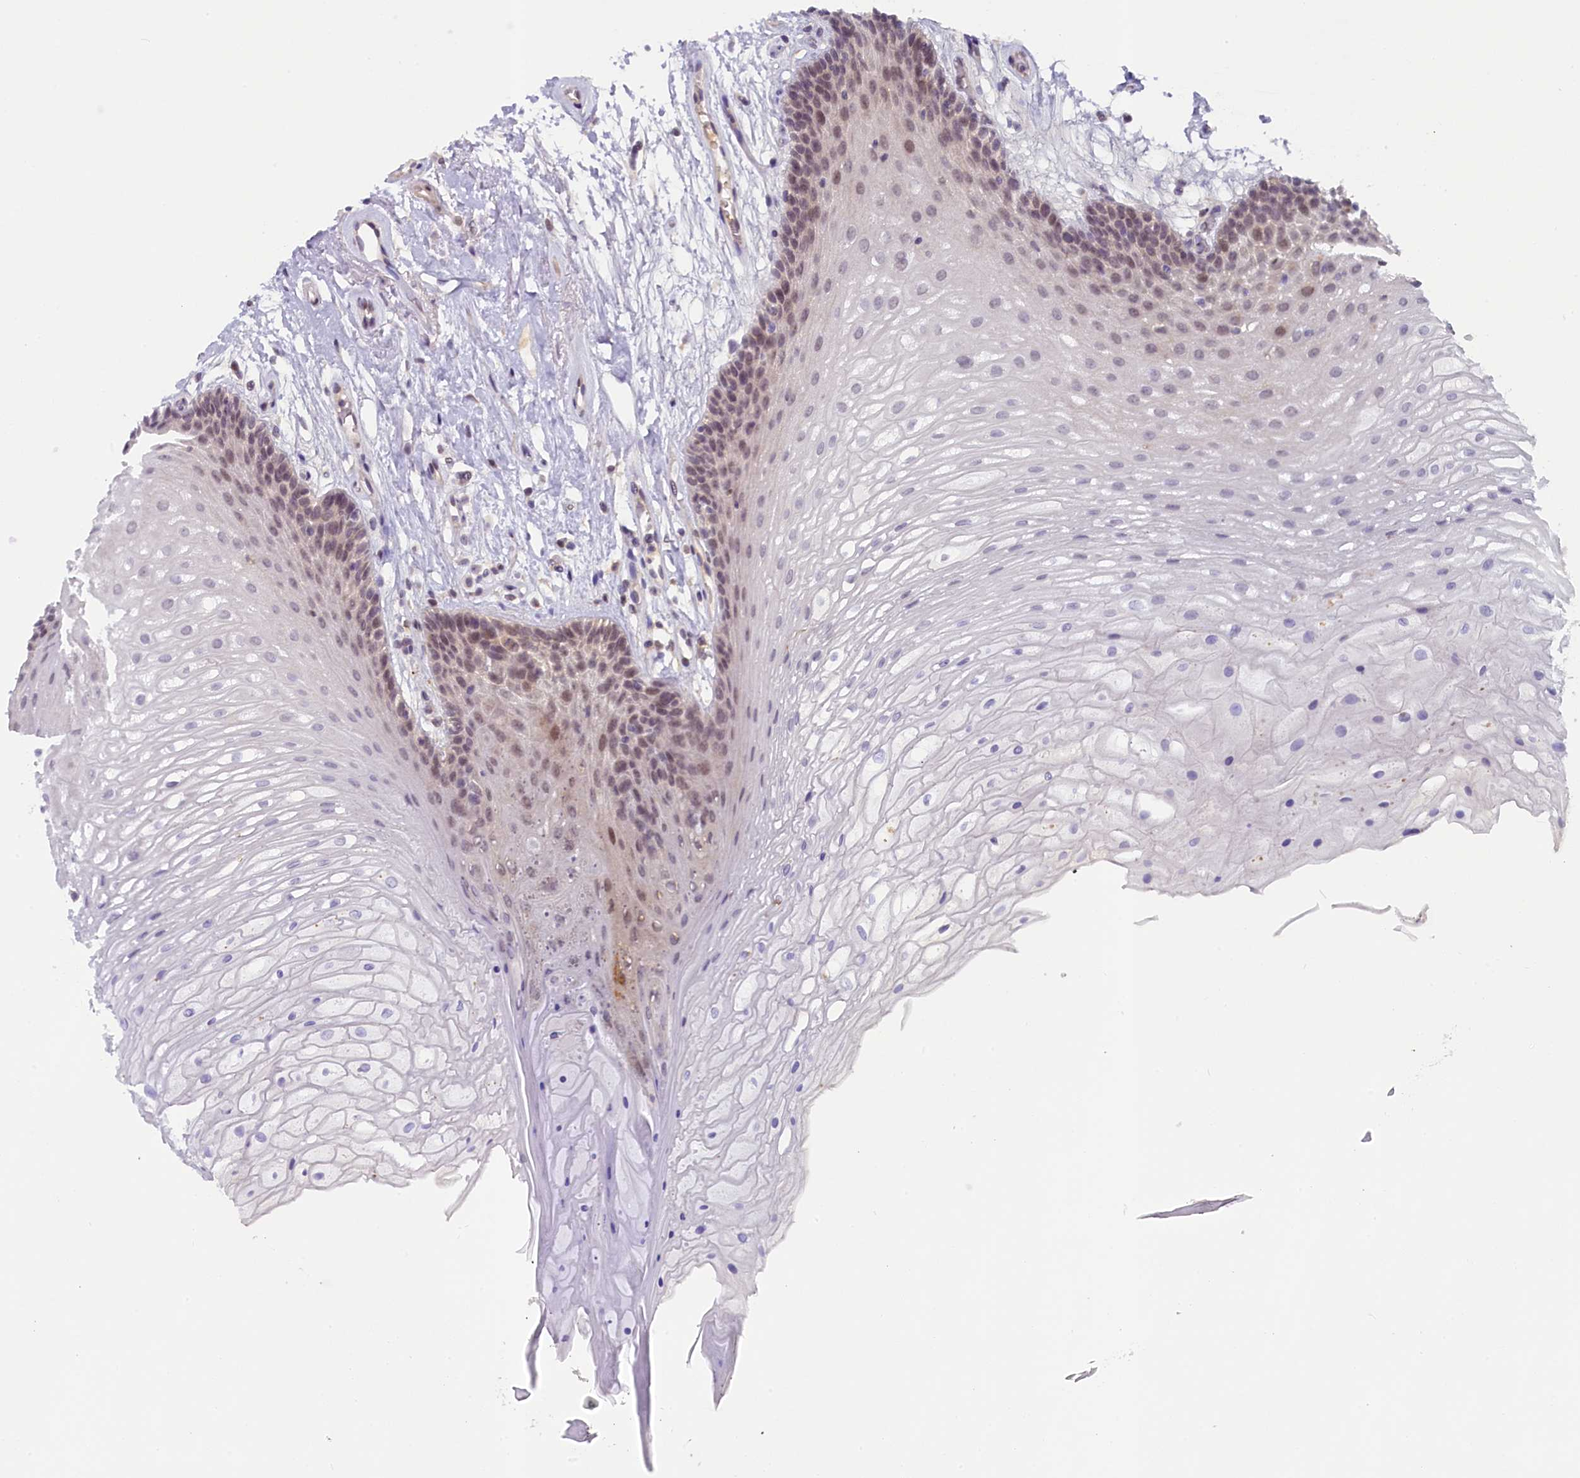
{"staining": {"intensity": "moderate", "quantity": "25%-75%", "location": "nuclear"}, "tissue": "oral mucosa", "cell_type": "Squamous epithelial cells", "image_type": "normal", "snomed": [{"axis": "morphology", "description": "Normal tissue, NOS"}, {"axis": "topography", "description": "Oral tissue"}], "caption": "Protein analysis of normal oral mucosa demonstrates moderate nuclear expression in about 25%-75% of squamous epithelial cells. The staining was performed using DAB (3,3'-diaminobenzidine) to visualize the protein expression in brown, while the nuclei were stained in blue with hematoxylin (Magnification: 20x).", "gene": "CRAMP1", "patient": {"sex": "female", "age": 80}}